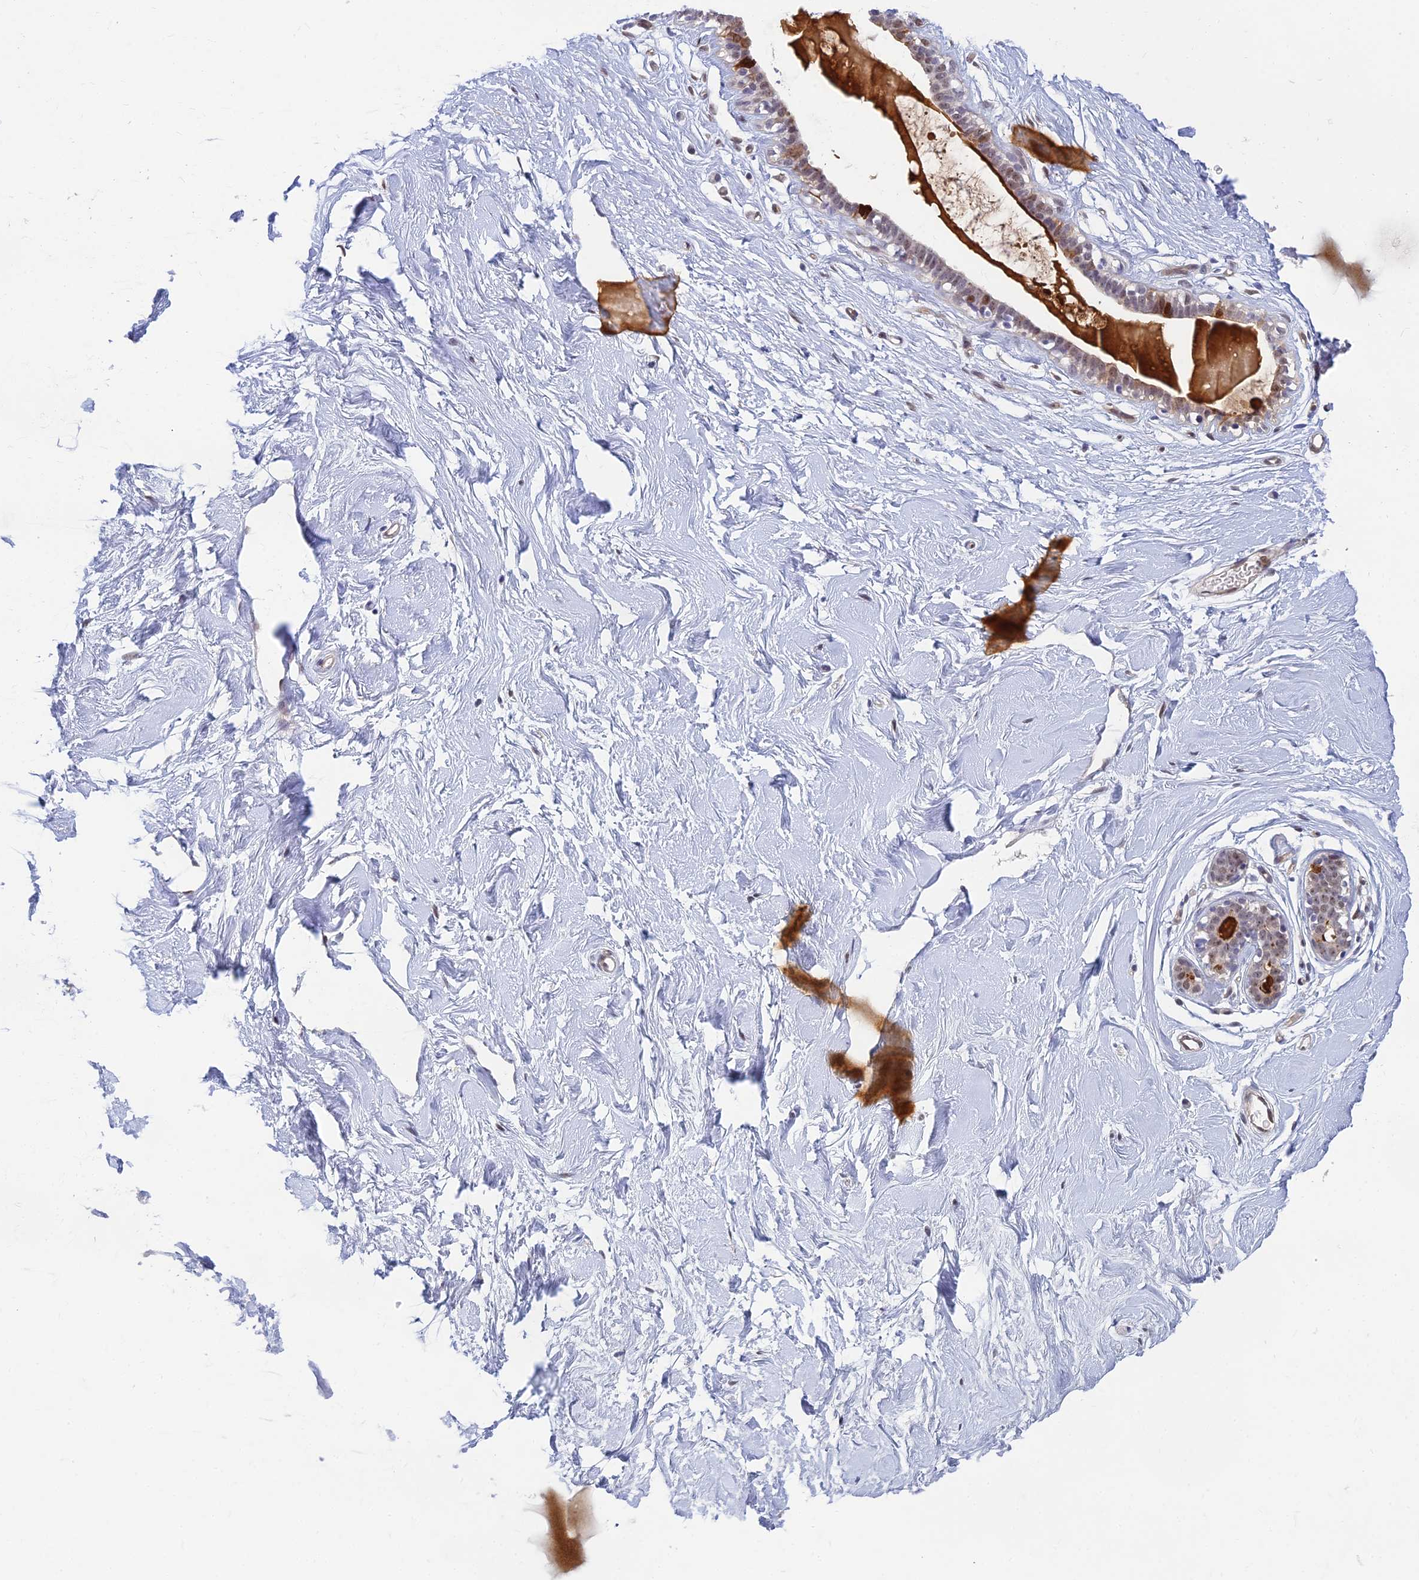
{"staining": {"intensity": "negative", "quantity": "none", "location": "none"}, "tissue": "breast", "cell_type": "Adipocytes", "image_type": "normal", "snomed": [{"axis": "morphology", "description": "Normal tissue, NOS"}, {"axis": "morphology", "description": "Adenoma, NOS"}, {"axis": "topography", "description": "Breast"}], "caption": "A photomicrograph of human breast is negative for staining in adipocytes.", "gene": "CLK4", "patient": {"sex": "female", "age": 23}}